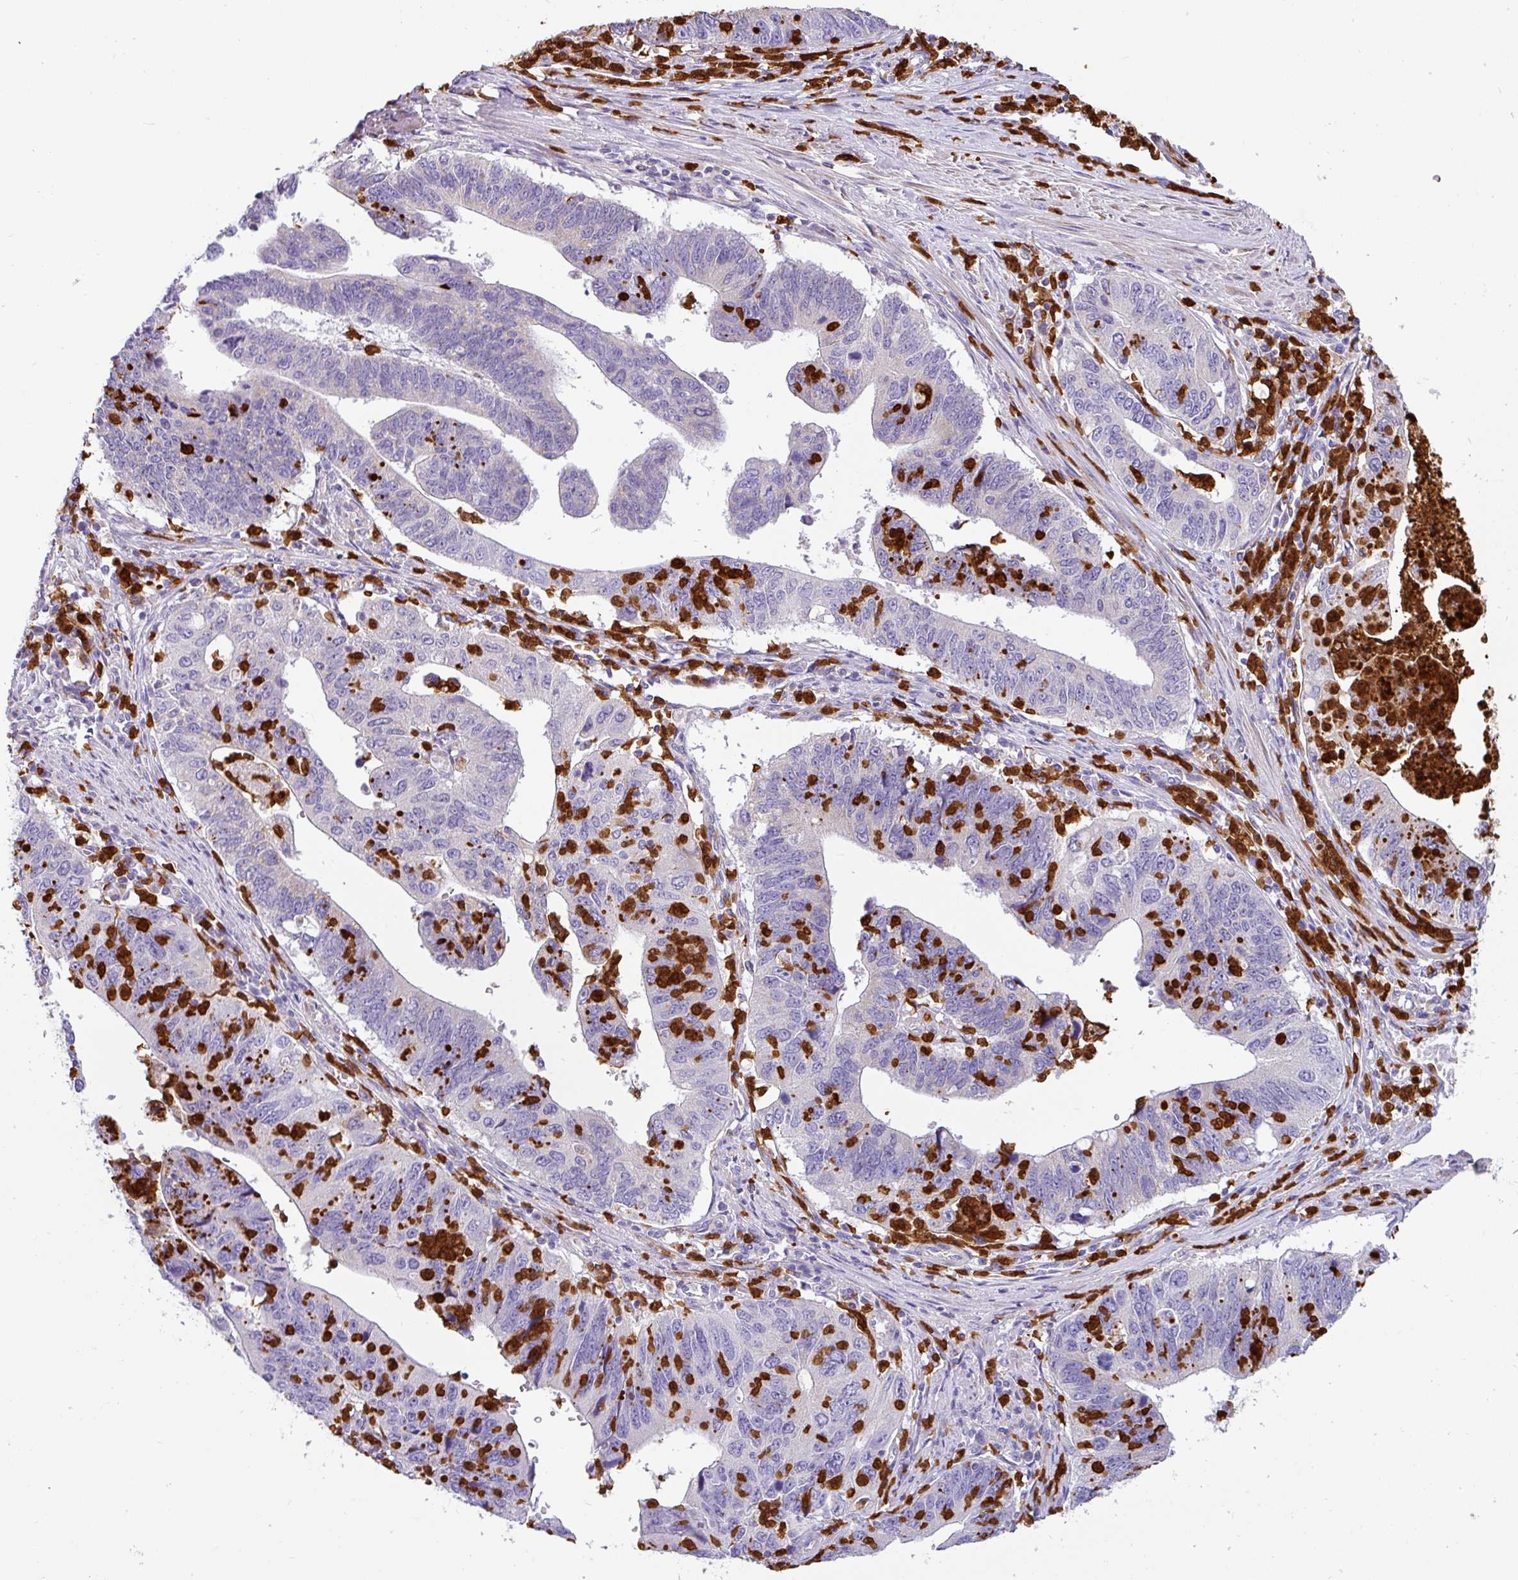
{"staining": {"intensity": "negative", "quantity": "none", "location": "none"}, "tissue": "stomach cancer", "cell_type": "Tumor cells", "image_type": "cancer", "snomed": [{"axis": "morphology", "description": "Adenocarcinoma, NOS"}, {"axis": "topography", "description": "Stomach"}], "caption": "A high-resolution micrograph shows immunohistochemistry (IHC) staining of adenocarcinoma (stomach), which shows no significant staining in tumor cells.", "gene": "SH2D3C", "patient": {"sex": "male", "age": 59}}